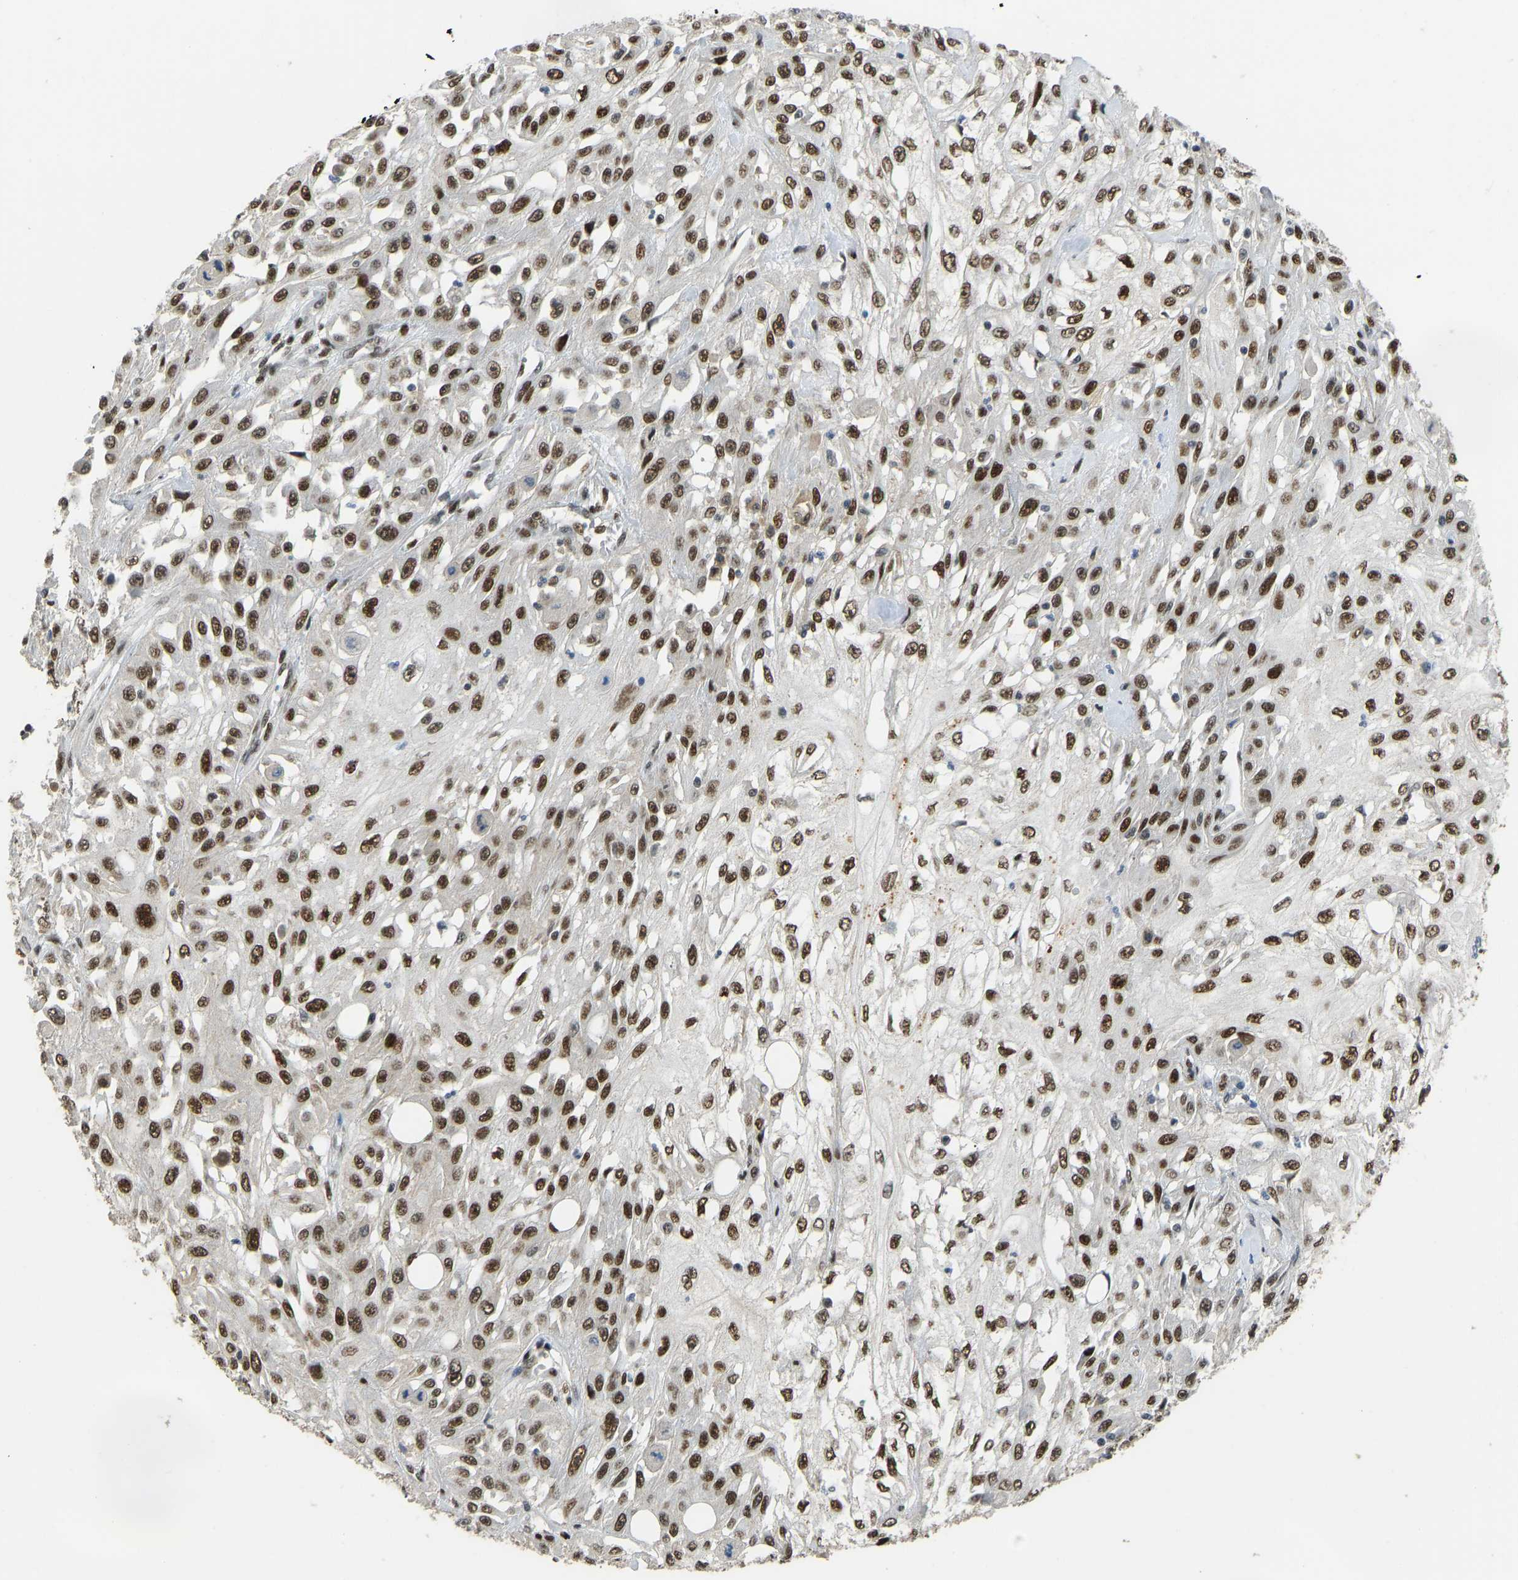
{"staining": {"intensity": "strong", "quantity": ">75%", "location": "nuclear"}, "tissue": "skin cancer", "cell_type": "Tumor cells", "image_type": "cancer", "snomed": [{"axis": "morphology", "description": "Squamous cell carcinoma, NOS"}, {"axis": "morphology", "description": "Squamous cell carcinoma, metastatic, NOS"}, {"axis": "topography", "description": "Skin"}, {"axis": "topography", "description": "Lymph node"}], "caption": "Strong nuclear staining is present in approximately >75% of tumor cells in skin cancer. Ihc stains the protein of interest in brown and the nuclei are stained blue.", "gene": "FOXK1", "patient": {"sex": "male", "age": 75}}